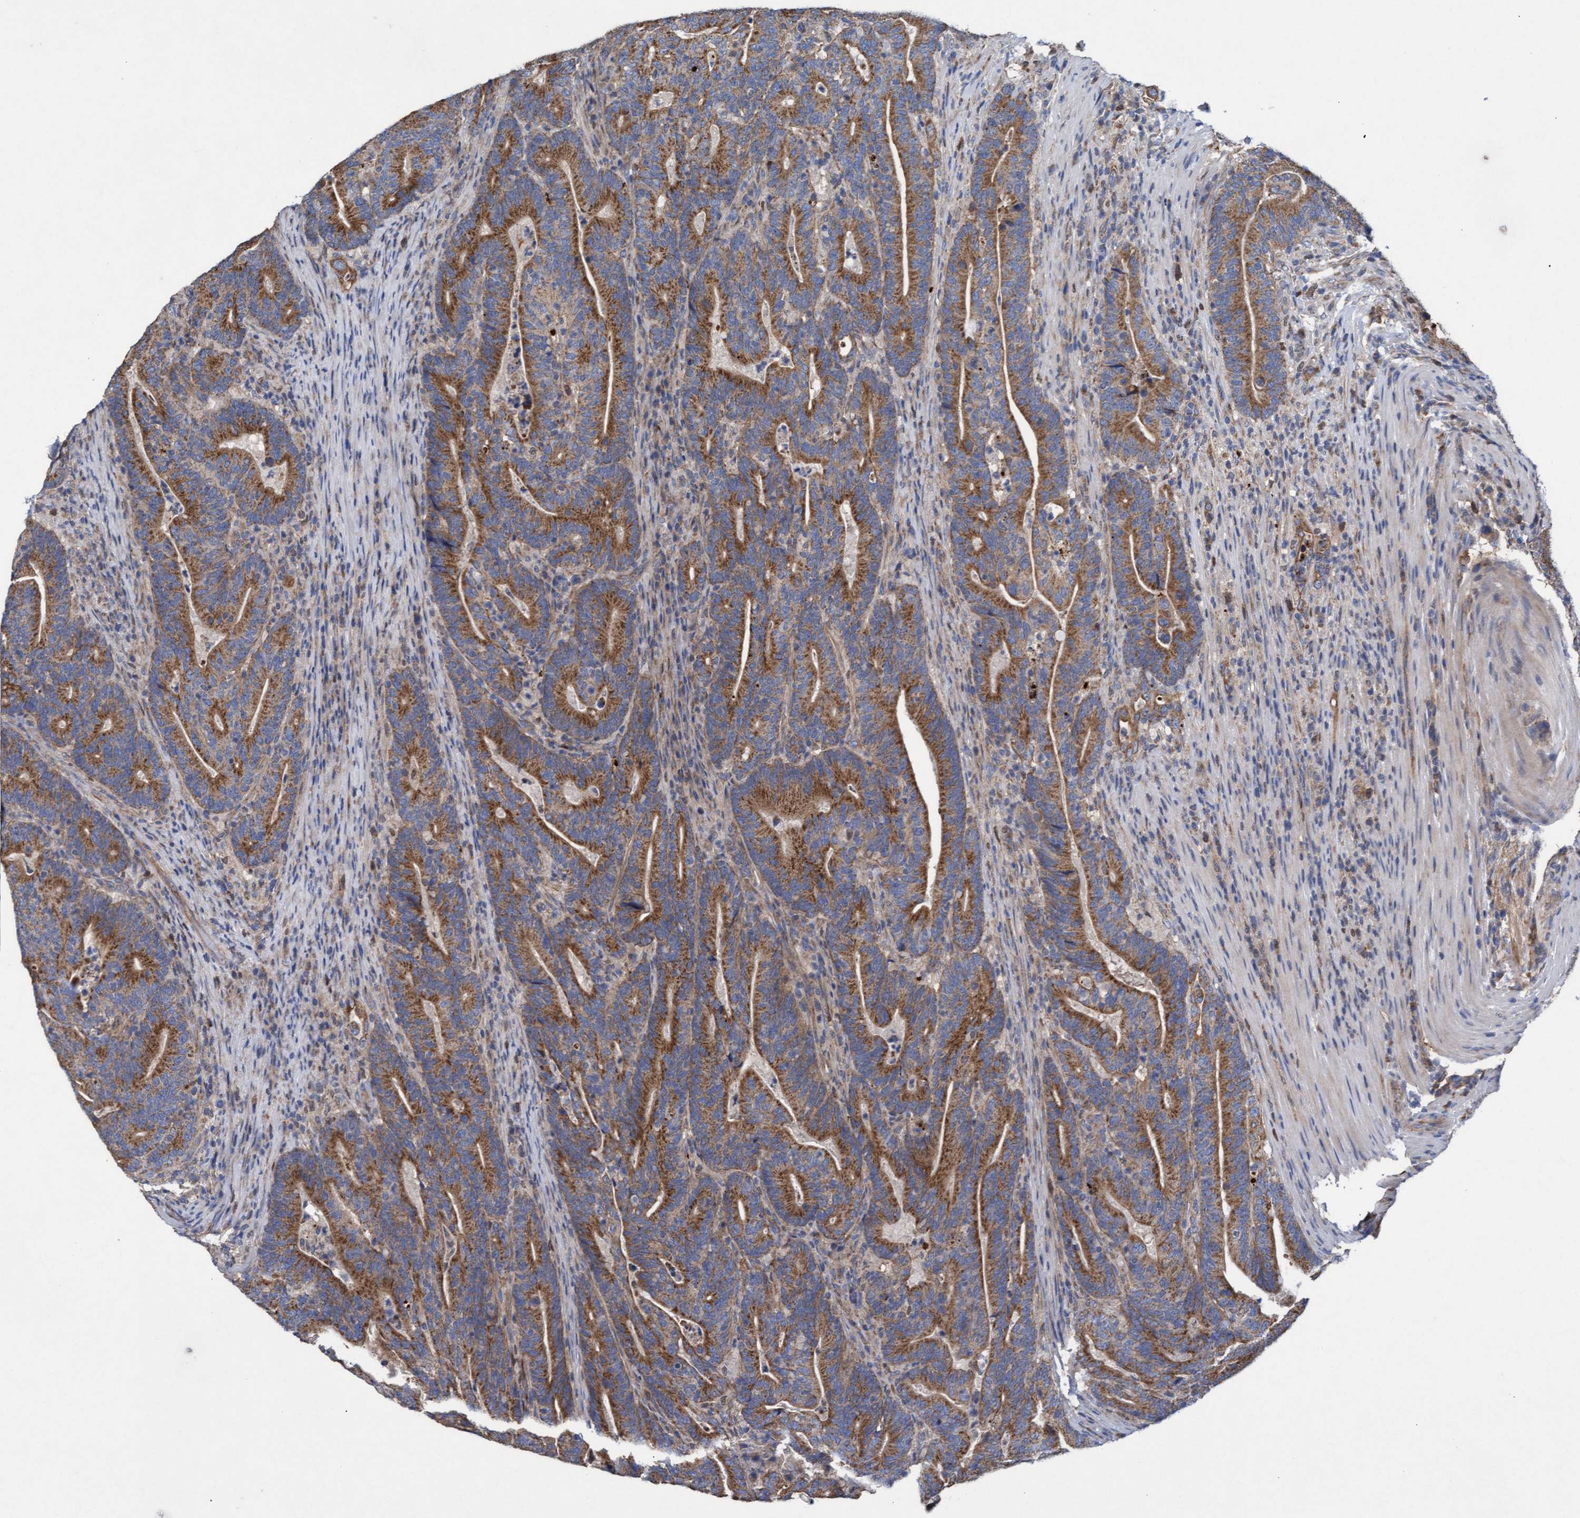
{"staining": {"intensity": "moderate", "quantity": ">75%", "location": "cytoplasmic/membranous"}, "tissue": "colorectal cancer", "cell_type": "Tumor cells", "image_type": "cancer", "snomed": [{"axis": "morphology", "description": "Adenocarcinoma, NOS"}, {"axis": "topography", "description": "Colon"}], "caption": "Moderate cytoplasmic/membranous protein staining is present in approximately >75% of tumor cells in colorectal cancer (adenocarcinoma). The staining was performed using DAB to visualize the protein expression in brown, while the nuclei were stained in blue with hematoxylin (Magnification: 20x).", "gene": "MRPL38", "patient": {"sex": "female", "age": 66}}